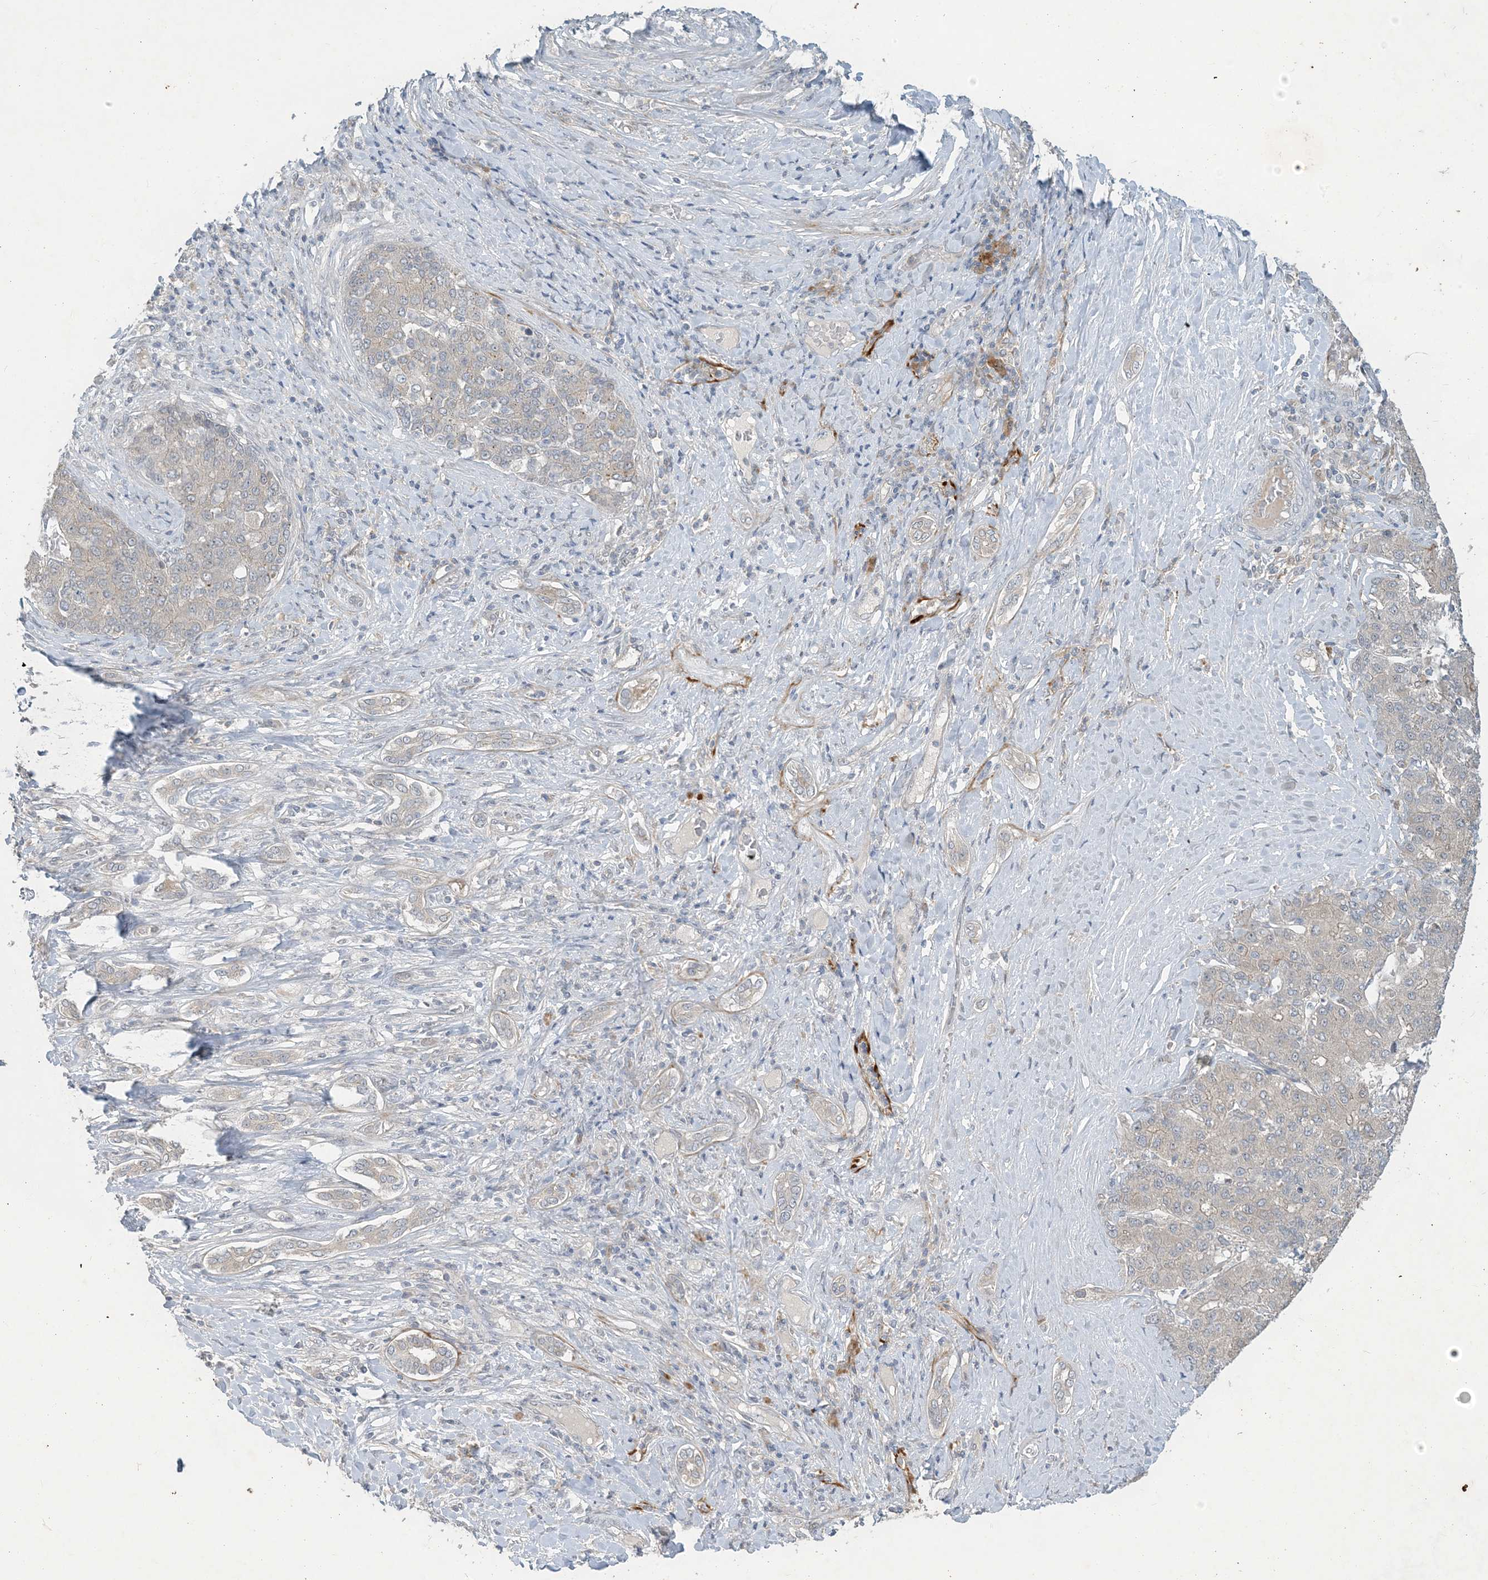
{"staining": {"intensity": "negative", "quantity": "none", "location": "none"}, "tissue": "liver cancer", "cell_type": "Tumor cells", "image_type": "cancer", "snomed": [{"axis": "morphology", "description": "Carcinoma, Hepatocellular, NOS"}, {"axis": "topography", "description": "Liver"}], "caption": "The micrograph exhibits no significant expression in tumor cells of liver cancer (hepatocellular carcinoma).", "gene": "CDS1", "patient": {"sex": "male", "age": 65}}